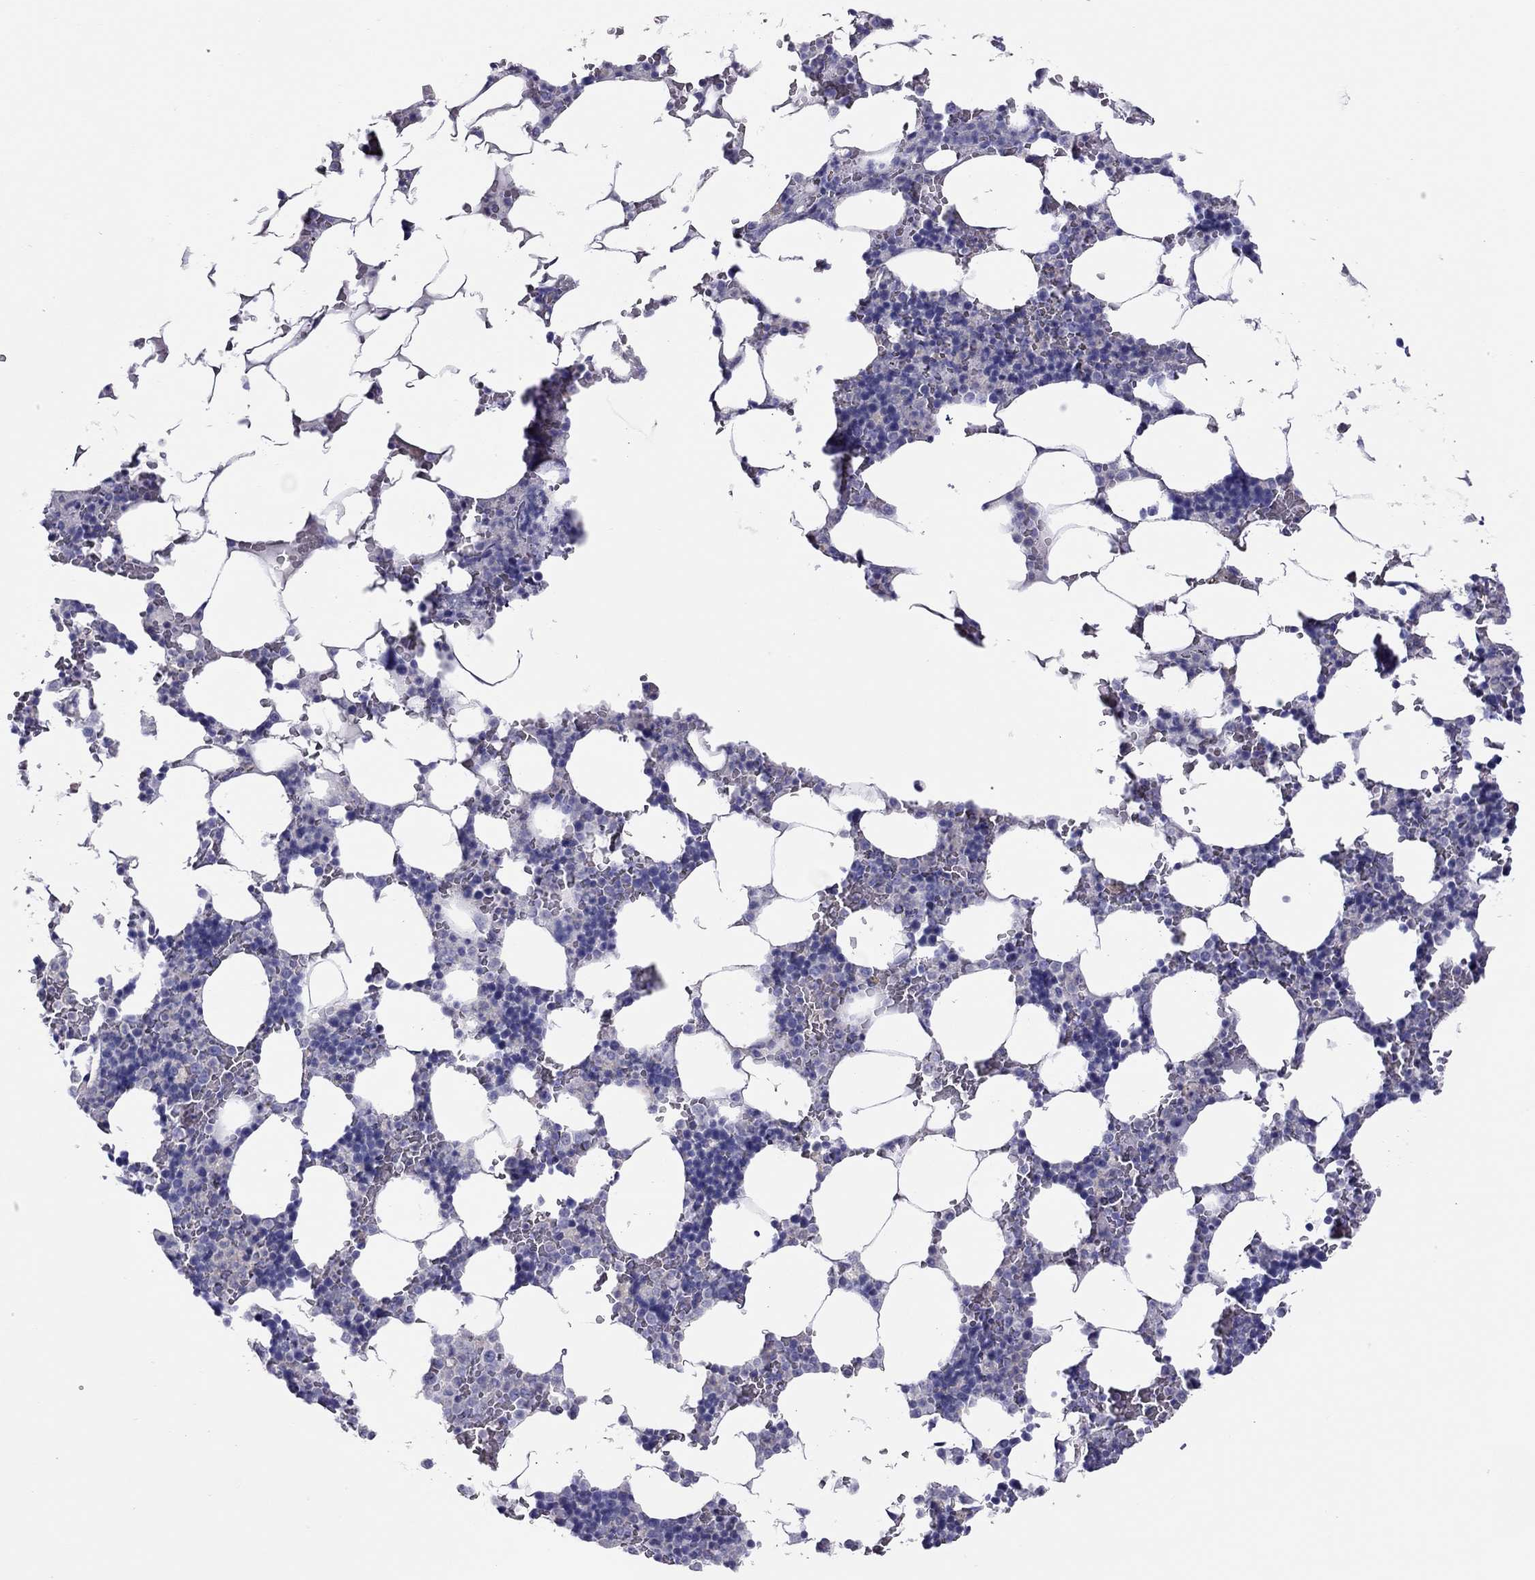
{"staining": {"intensity": "negative", "quantity": "none", "location": "none"}, "tissue": "bone marrow", "cell_type": "Hematopoietic cells", "image_type": "normal", "snomed": [{"axis": "morphology", "description": "Normal tissue, NOS"}, {"axis": "topography", "description": "Bone marrow"}], "caption": "IHC photomicrograph of benign bone marrow: bone marrow stained with DAB (3,3'-diaminobenzidine) reveals no significant protein expression in hematopoietic cells.", "gene": "ALOX15B", "patient": {"sex": "male", "age": 51}}